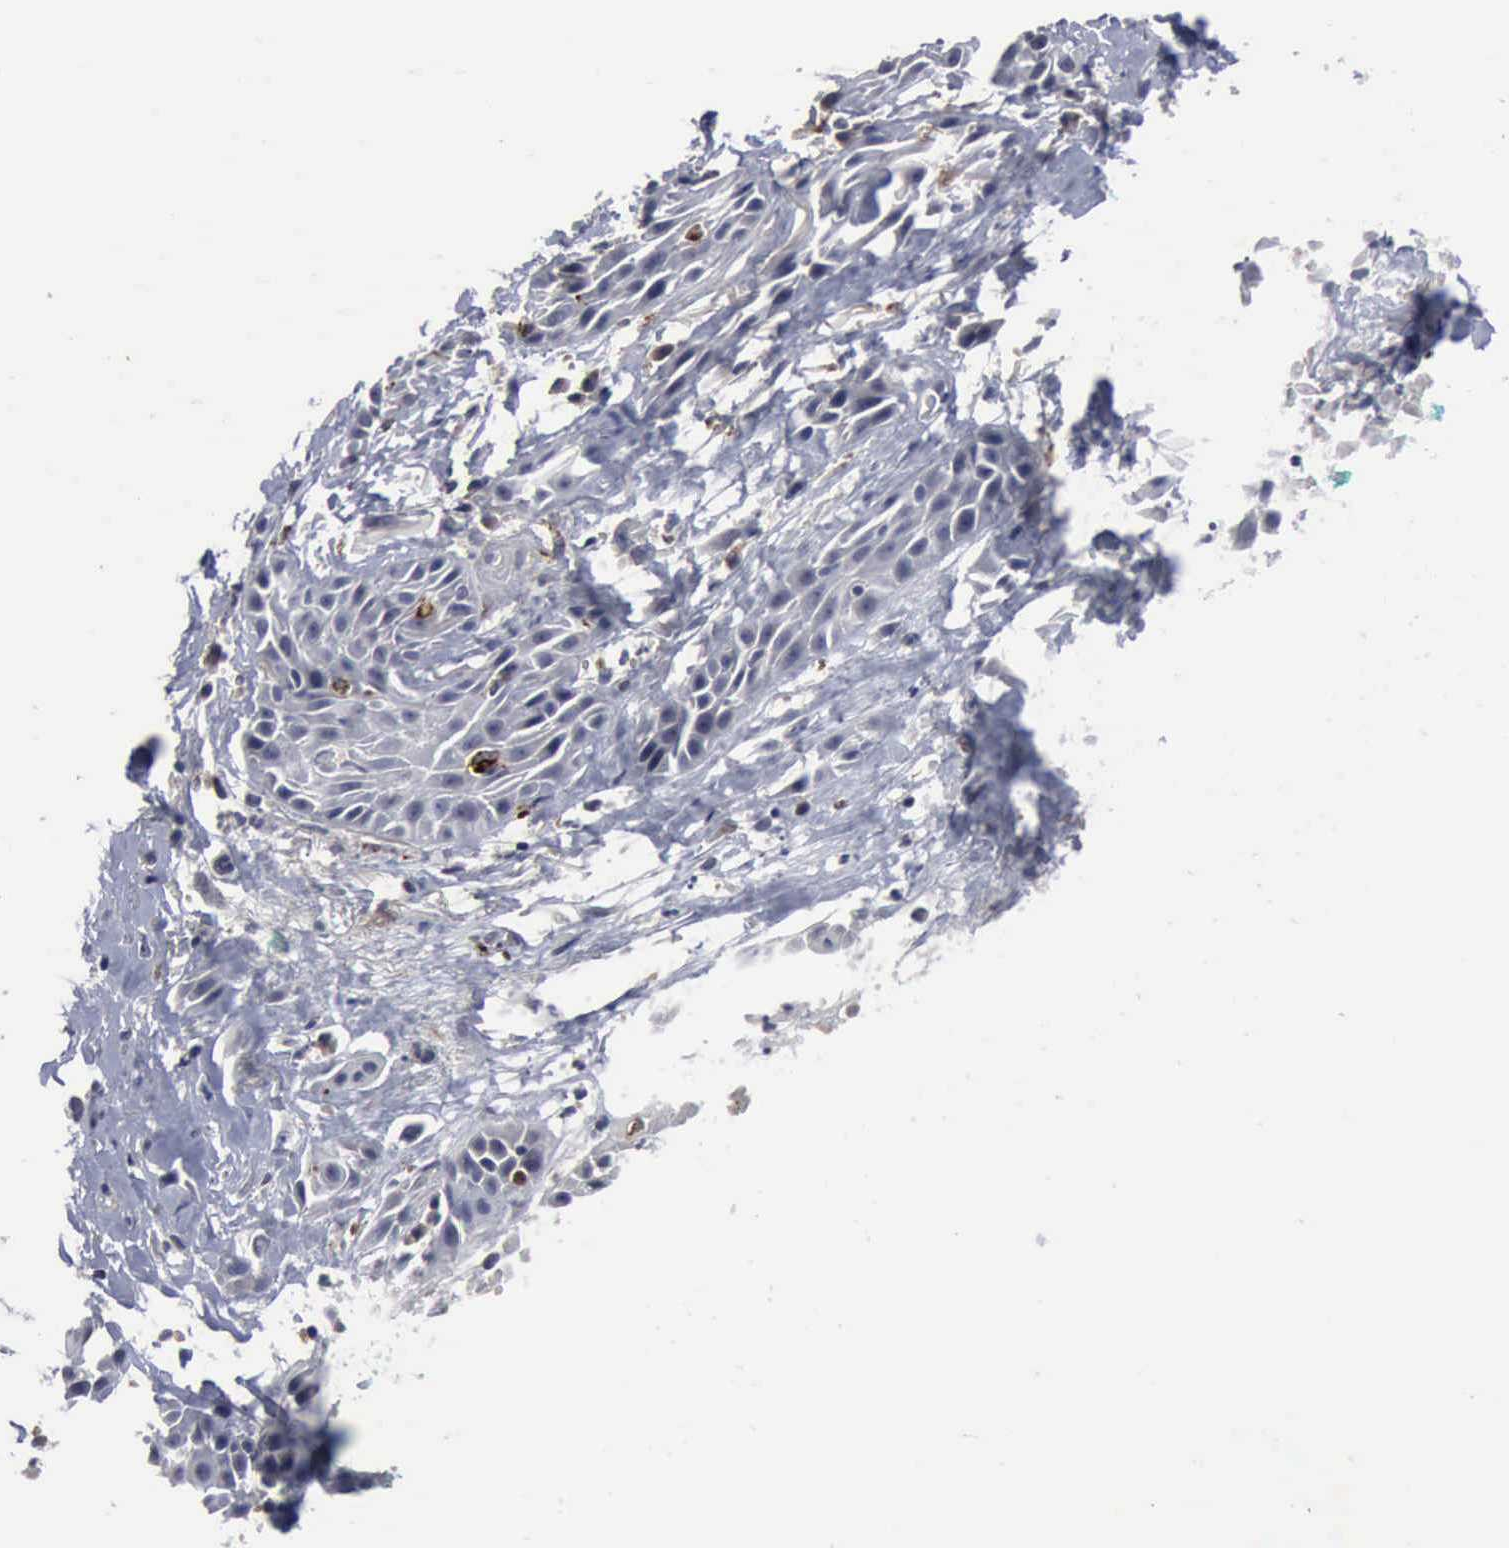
{"staining": {"intensity": "negative", "quantity": "none", "location": "none"}, "tissue": "skin cancer", "cell_type": "Tumor cells", "image_type": "cancer", "snomed": [{"axis": "morphology", "description": "Squamous cell carcinoma, NOS"}, {"axis": "topography", "description": "Skin"}, {"axis": "topography", "description": "Anal"}], "caption": "Immunohistochemistry (IHC) image of human squamous cell carcinoma (skin) stained for a protein (brown), which exhibits no expression in tumor cells.", "gene": "MYO18B", "patient": {"sex": "male", "age": 64}}